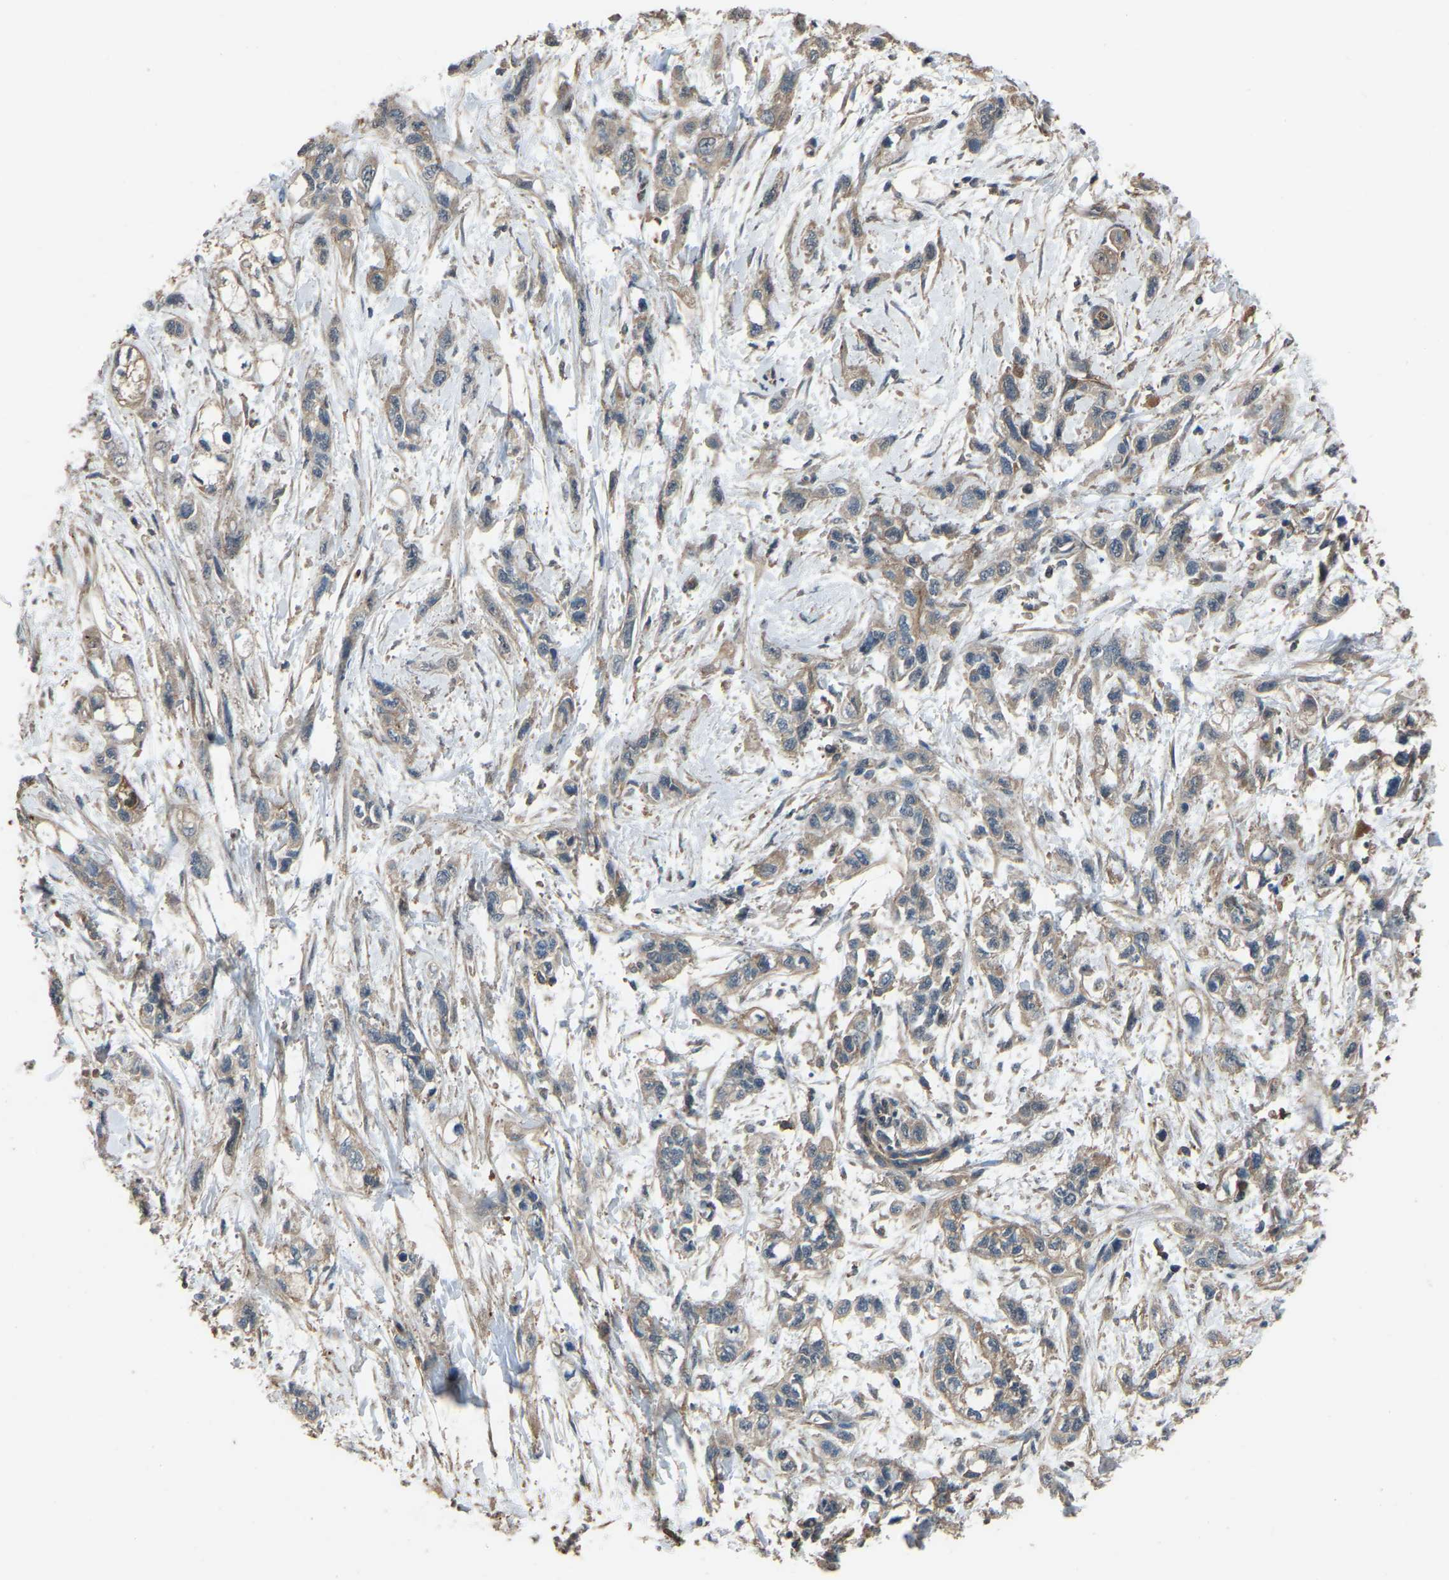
{"staining": {"intensity": "strong", "quantity": "<25%", "location": "cytoplasmic/membranous"}, "tissue": "pancreatic cancer", "cell_type": "Tumor cells", "image_type": "cancer", "snomed": [{"axis": "morphology", "description": "Adenocarcinoma, NOS"}, {"axis": "topography", "description": "Pancreas"}], "caption": "Pancreatic cancer stained for a protein reveals strong cytoplasmic/membranous positivity in tumor cells.", "gene": "SLC4A2", "patient": {"sex": "male", "age": 74}}